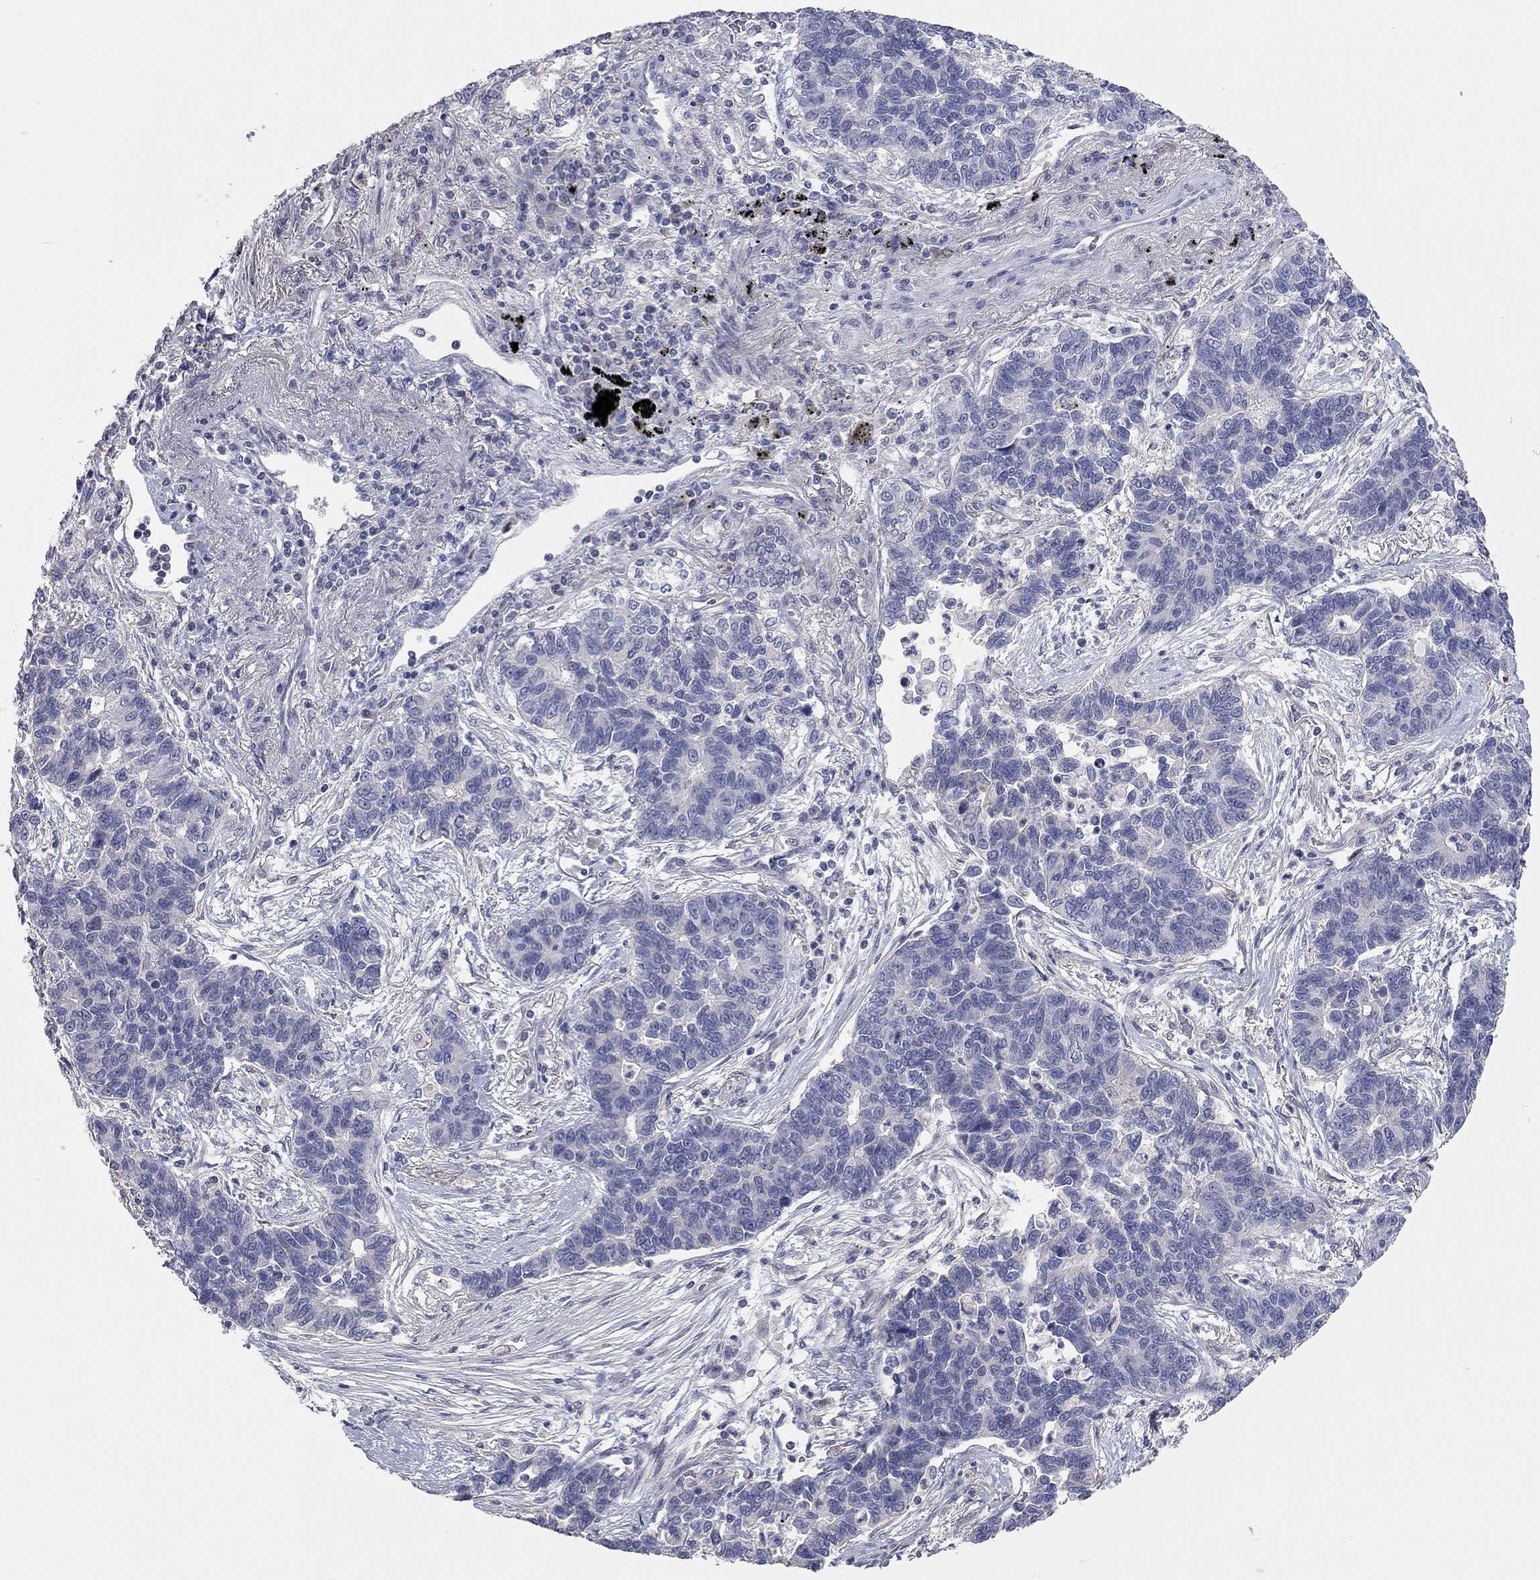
{"staining": {"intensity": "negative", "quantity": "none", "location": "none"}, "tissue": "lung cancer", "cell_type": "Tumor cells", "image_type": "cancer", "snomed": [{"axis": "morphology", "description": "Adenocarcinoma, NOS"}, {"axis": "topography", "description": "Lung"}], "caption": "IHC micrograph of neoplastic tissue: human lung cancer stained with DAB (3,3'-diaminobenzidine) displays no significant protein positivity in tumor cells. Brightfield microscopy of IHC stained with DAB (3,3'-diaminobenzidine) (brown) and hematoxylin (blue), captured at high magnification.", "gene": "KCNB1", "patient": {"sex": "female", "age": 57}}